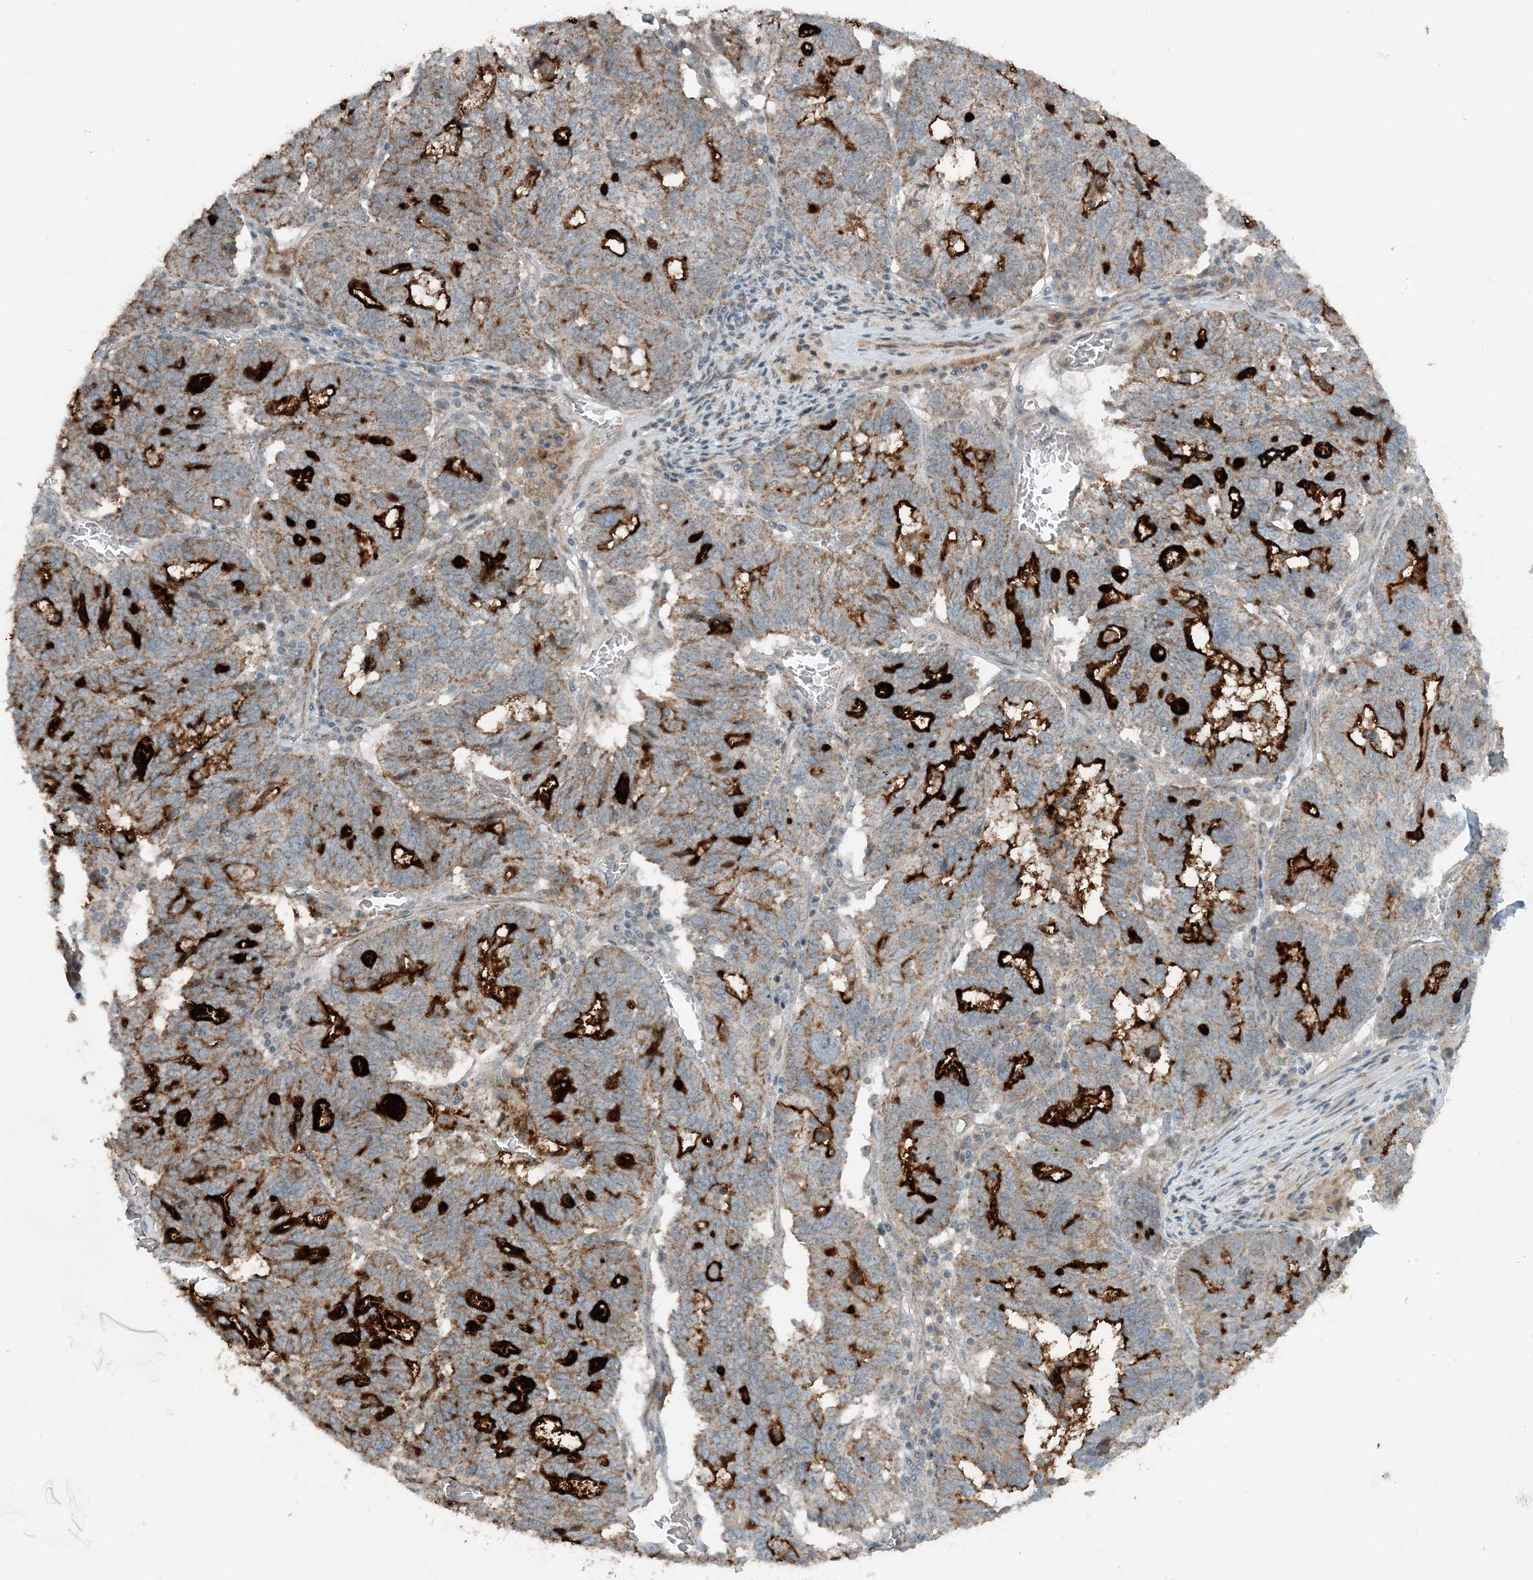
{"staining": {"intensity": "moderate", "quantity": "25%-75%", "location": "cytoplasmic/membranous"}, "tissue": "ovarian cancer", "cell_type": "Tumor cells", "image_type": "cancer", "snomed": [{"axis": "morphology", "description": "Cystadenocarcinoma, serous, NOS"}, {"axis": "topography", "description": "Ovary"}], "caption": "Tumor cells reveal moderate cytoplasmic/membranous expression in about 25%-75% of cells in ovarian serous cystadenocarcinoma.", "gene": "MITD1", "patient": {"sex": "female", "age": 59}}